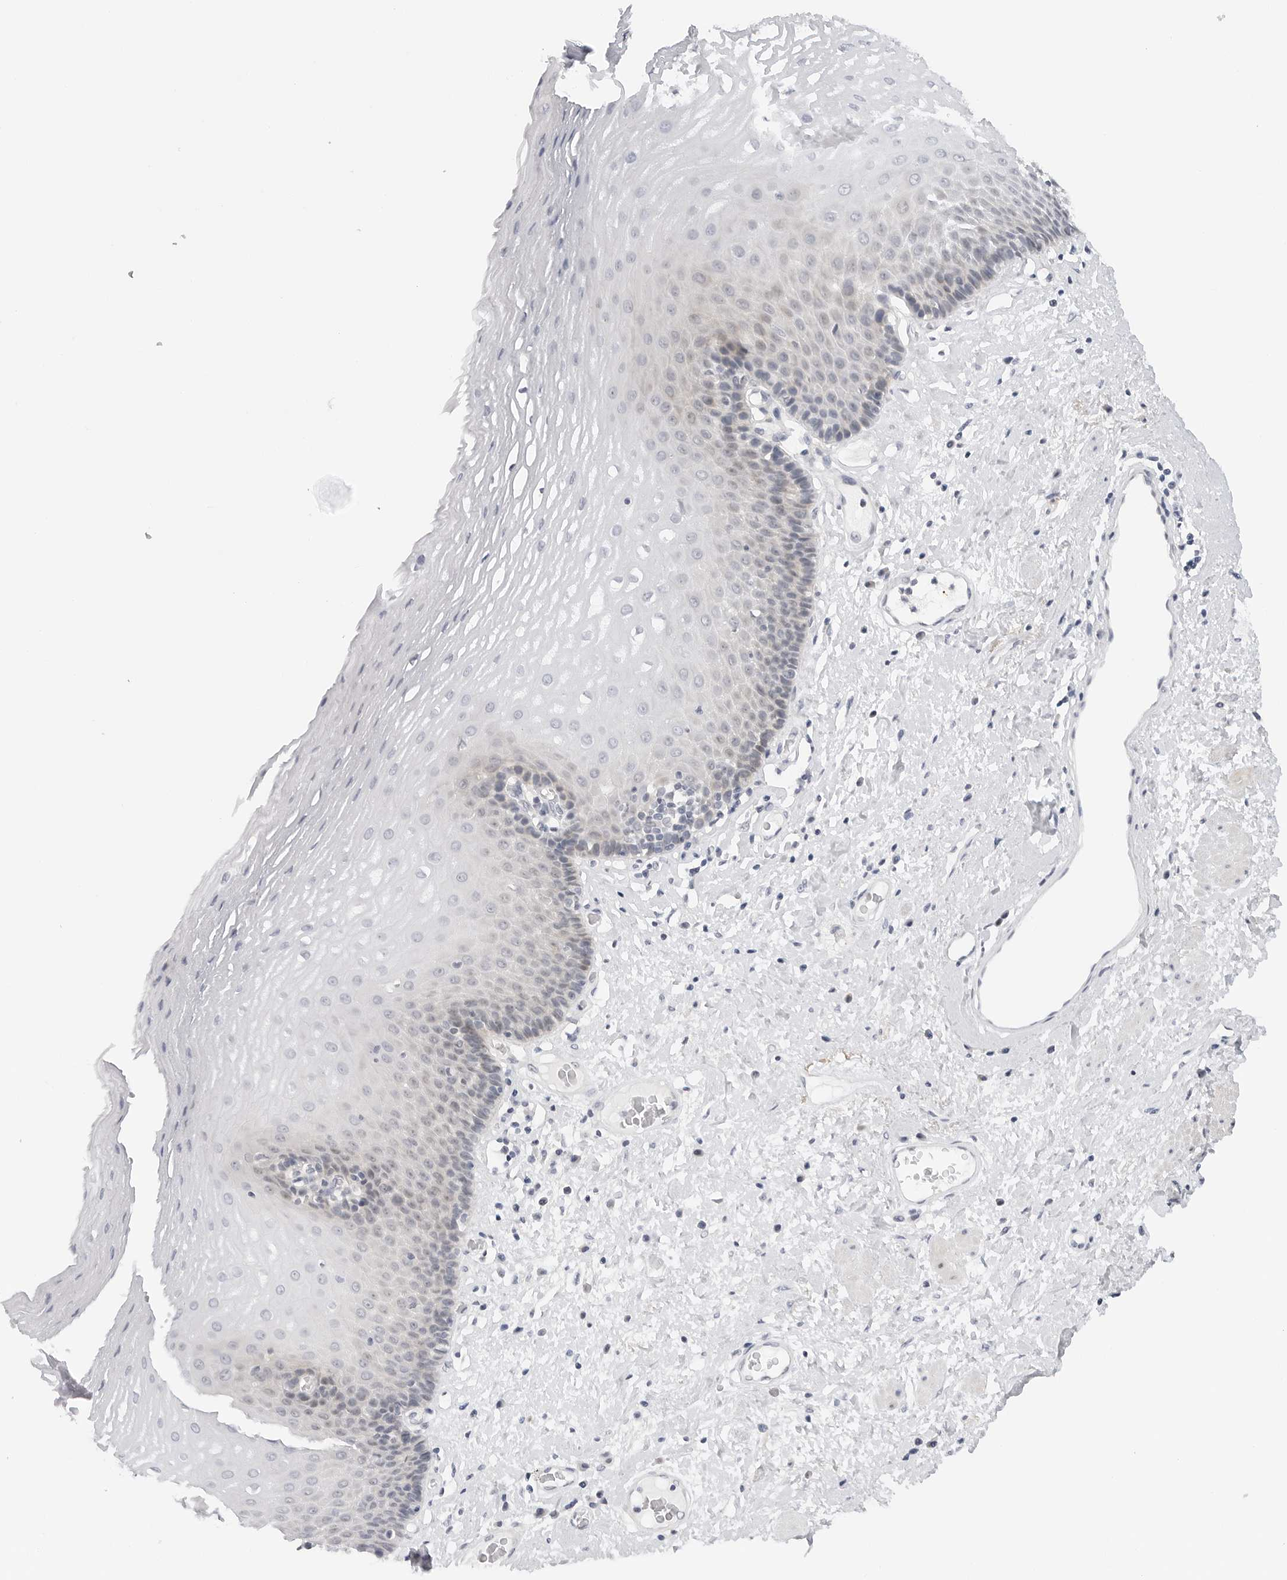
{"staining": {"intensity": "moderate", "quantity": "<25%", "location": "cytoplasmic/membranous,nuclear"}, "tissue": "esophagus", "cell_type": "Squamous epithelial cells", "image_type": "normal", "snomed": [{"axis": "morphology", "description": "Normal tissue, NOS"}, {"axis": "morphology", "description": "Adenocarcinoma, NOS"}, {"axis": "topography", "description": "Esophagus"}], "caption": "About <25% of squamous epithelial cells in benign human esophagus show moderate cytoplasmic/membranous,nuclear protein positivity as visualized by brown immunohistochemical staining.", "gene": "MAP2K5", "patient": {"sex": "male", "age": 62}}